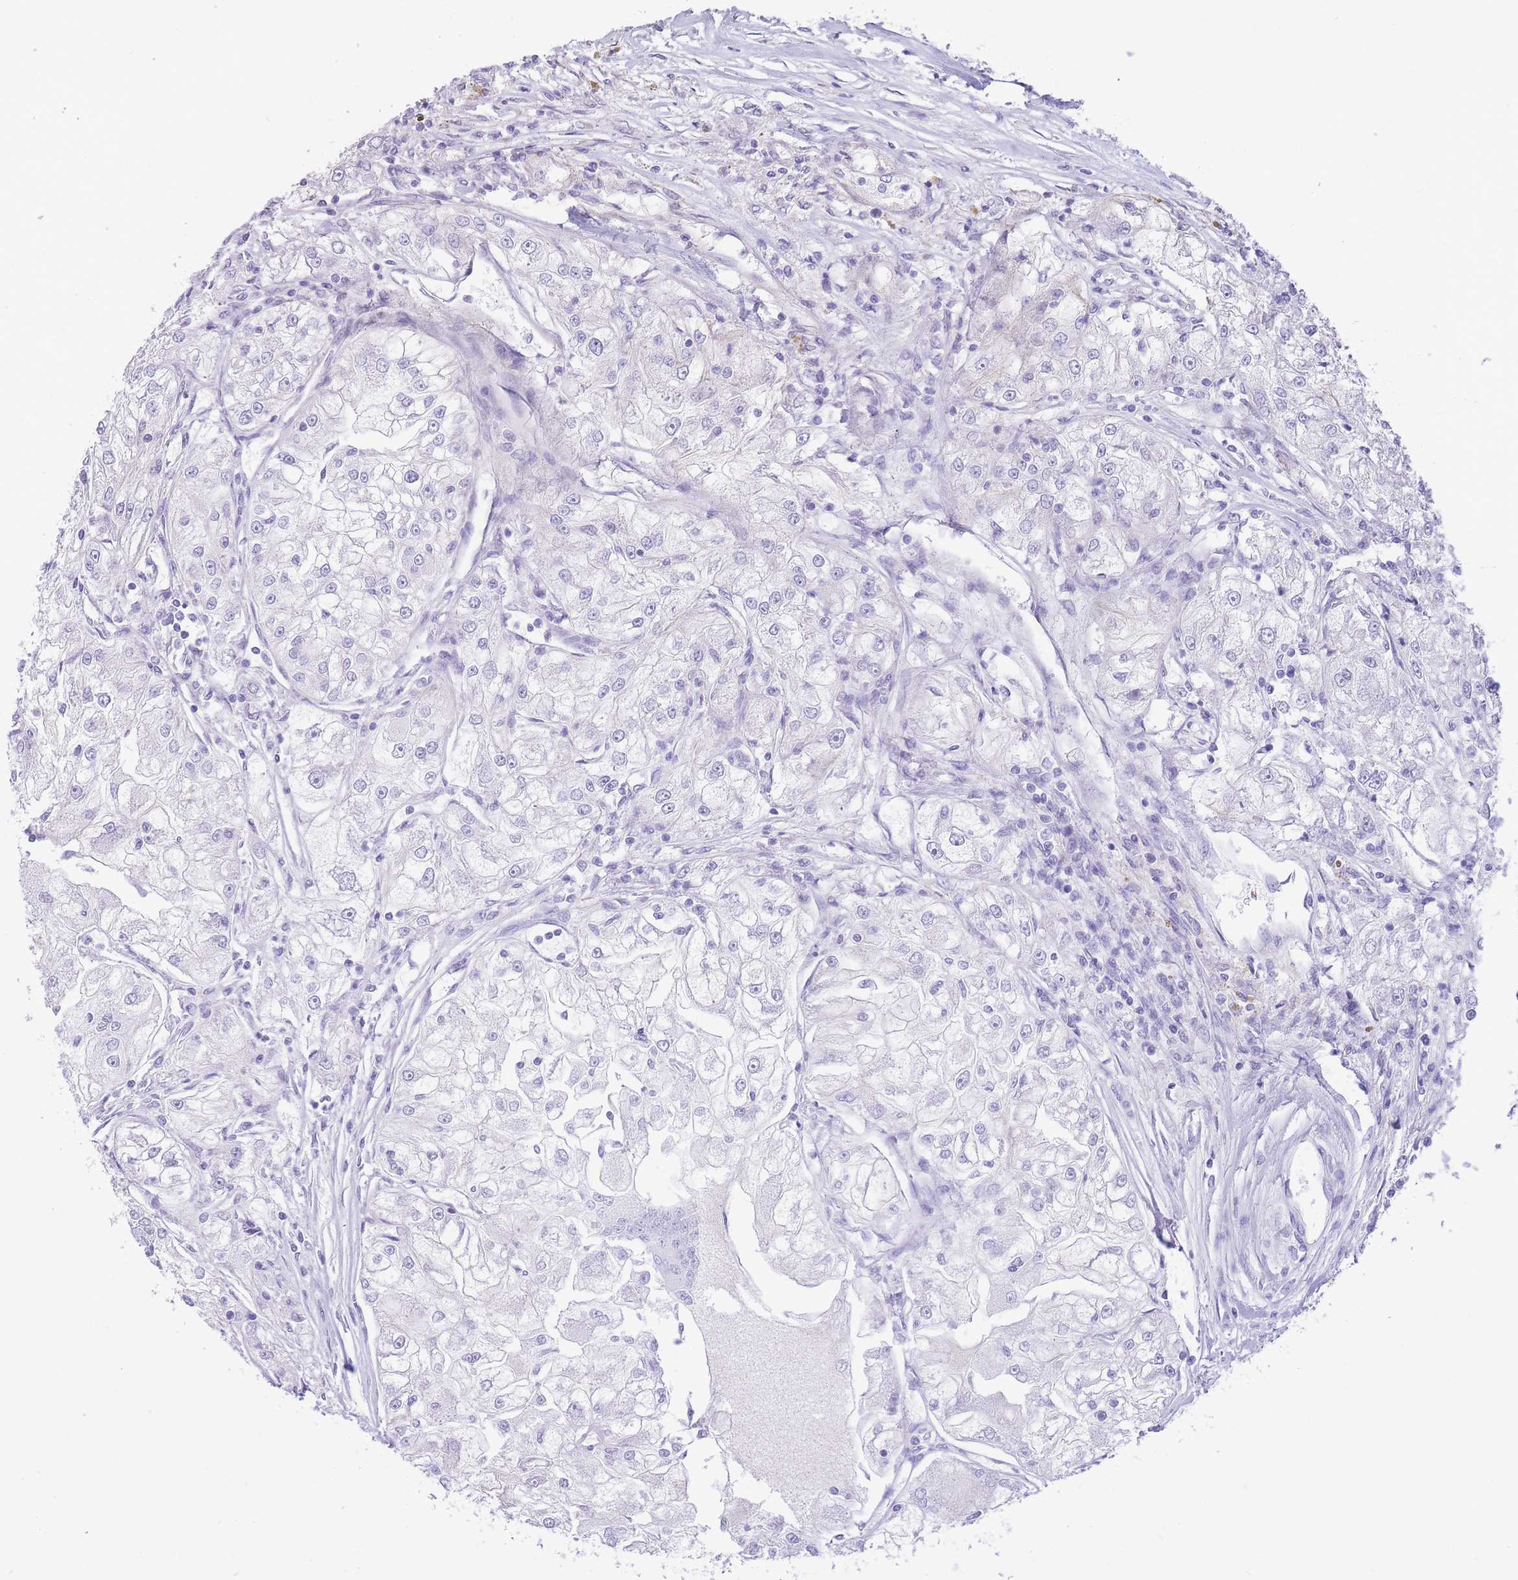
{"staining": {"intensity": "negative", "quantity": "none", "location": "none"}, "tissue": "renal cancer", "cell_type": "Tumor cells", "image_type": "cancer", "snomed": [{"axis": "morphology", "description": "Adenocarcinoma, NOS"}, {"axis": "topography", "description": "Kidney"}], "caption": "This micrograph is of renal cancer (adenocarcinoma) stained with immunohistochemistry to label a protein in brown with the nuclei are counter-stained blue. There is no staining in tumor cells.", "gene": "RHOU", "patient": {"sex": "female", "age": 72}}